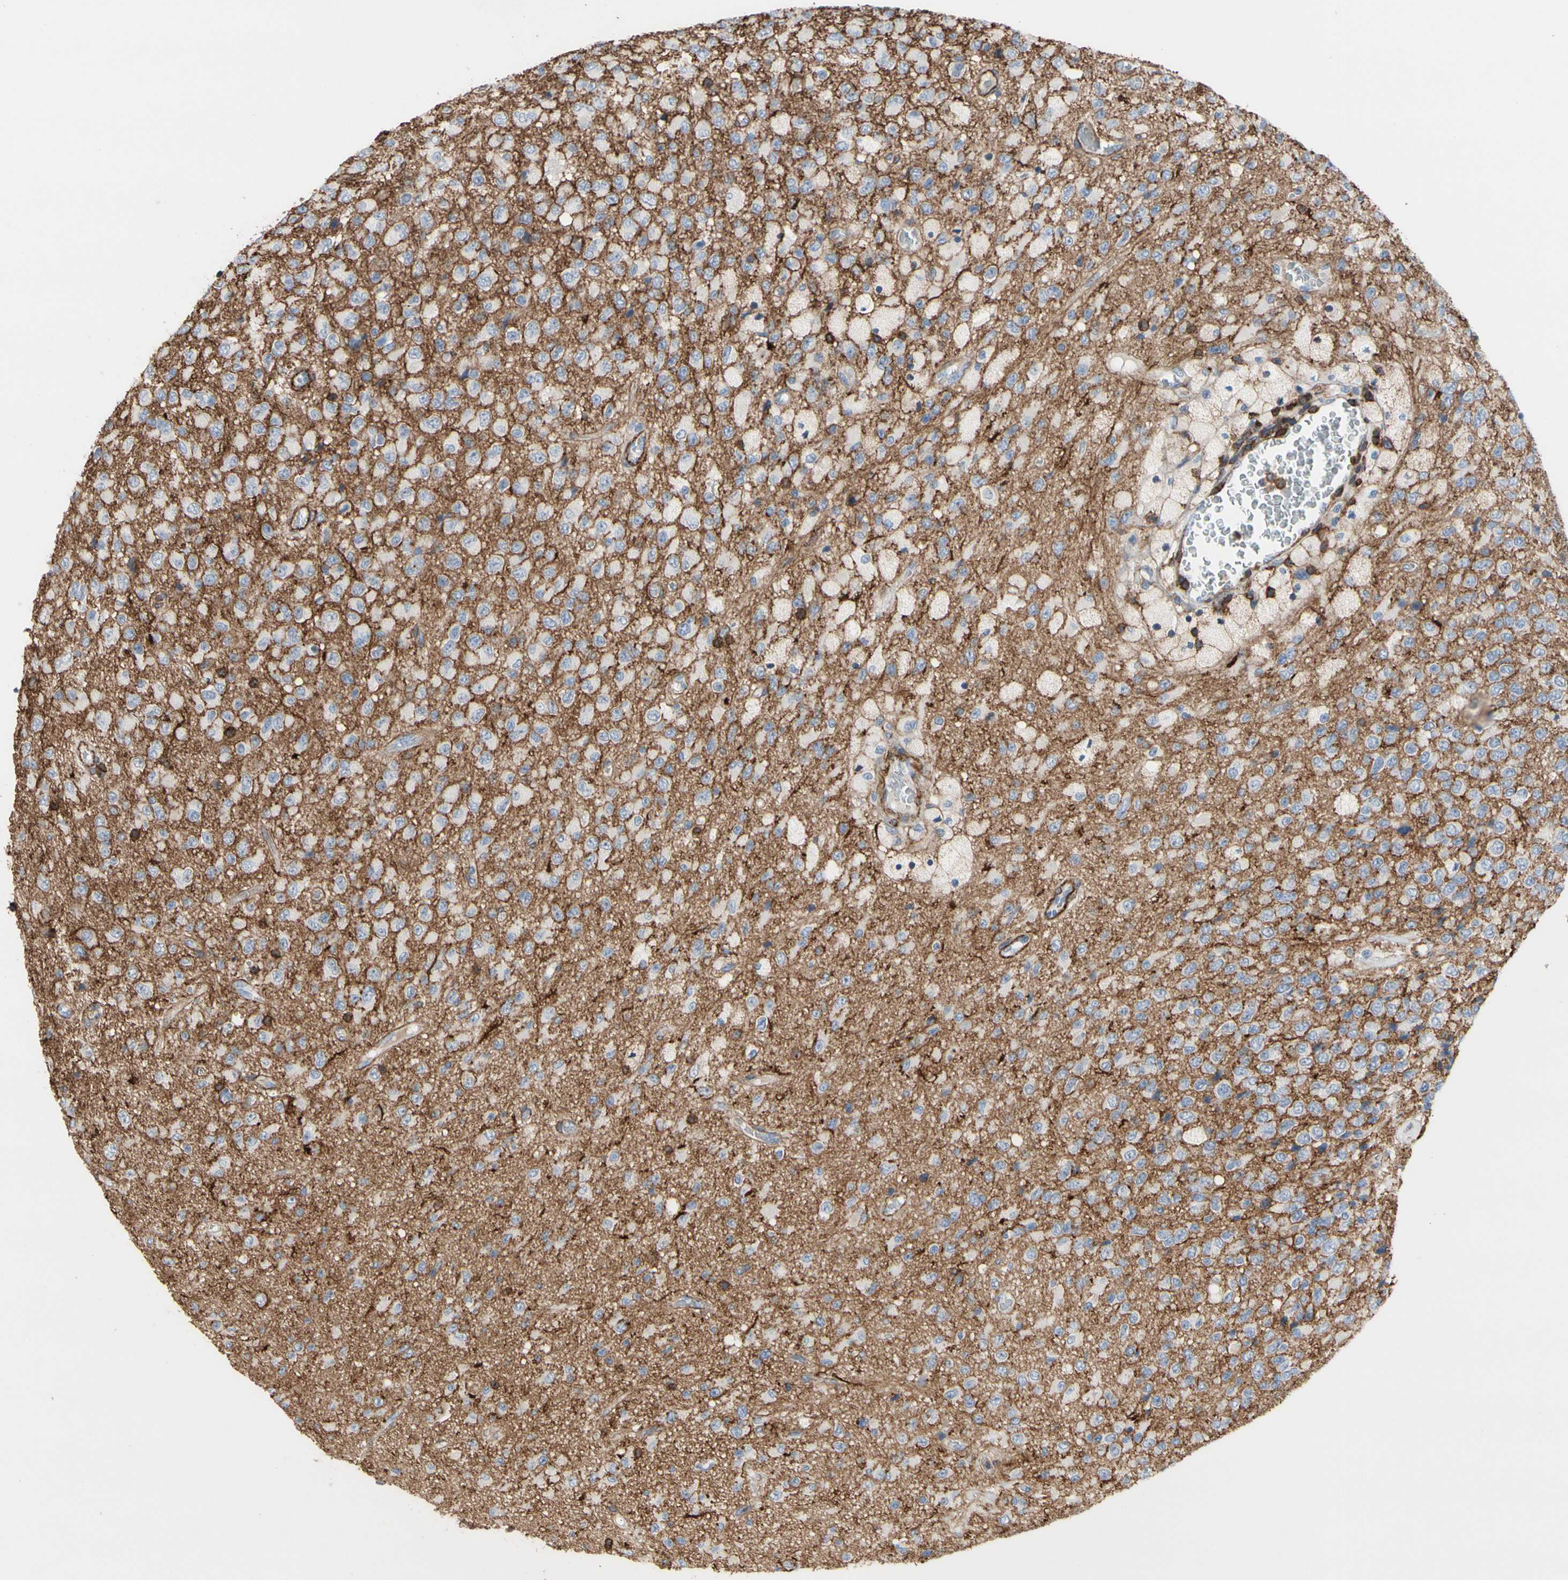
{"staining": {"intensity": "negative", "quantity": "none", "location": "none"}, "tissue": "glioma", "cell_type": "Tumor cells", "image_type": "cancer", "snomed": [{"axis": "morphology", "description": "Glioma, malignant, High grade"}, {"axis": "topography", "description": "pancreas cauda"}], "caption": "Malignant glioma (high-grade) stained for a protein using IHC displays no expression tumor cells.", "gene": "ANXA6", "patient": {"sex": "male", "age": 60}}